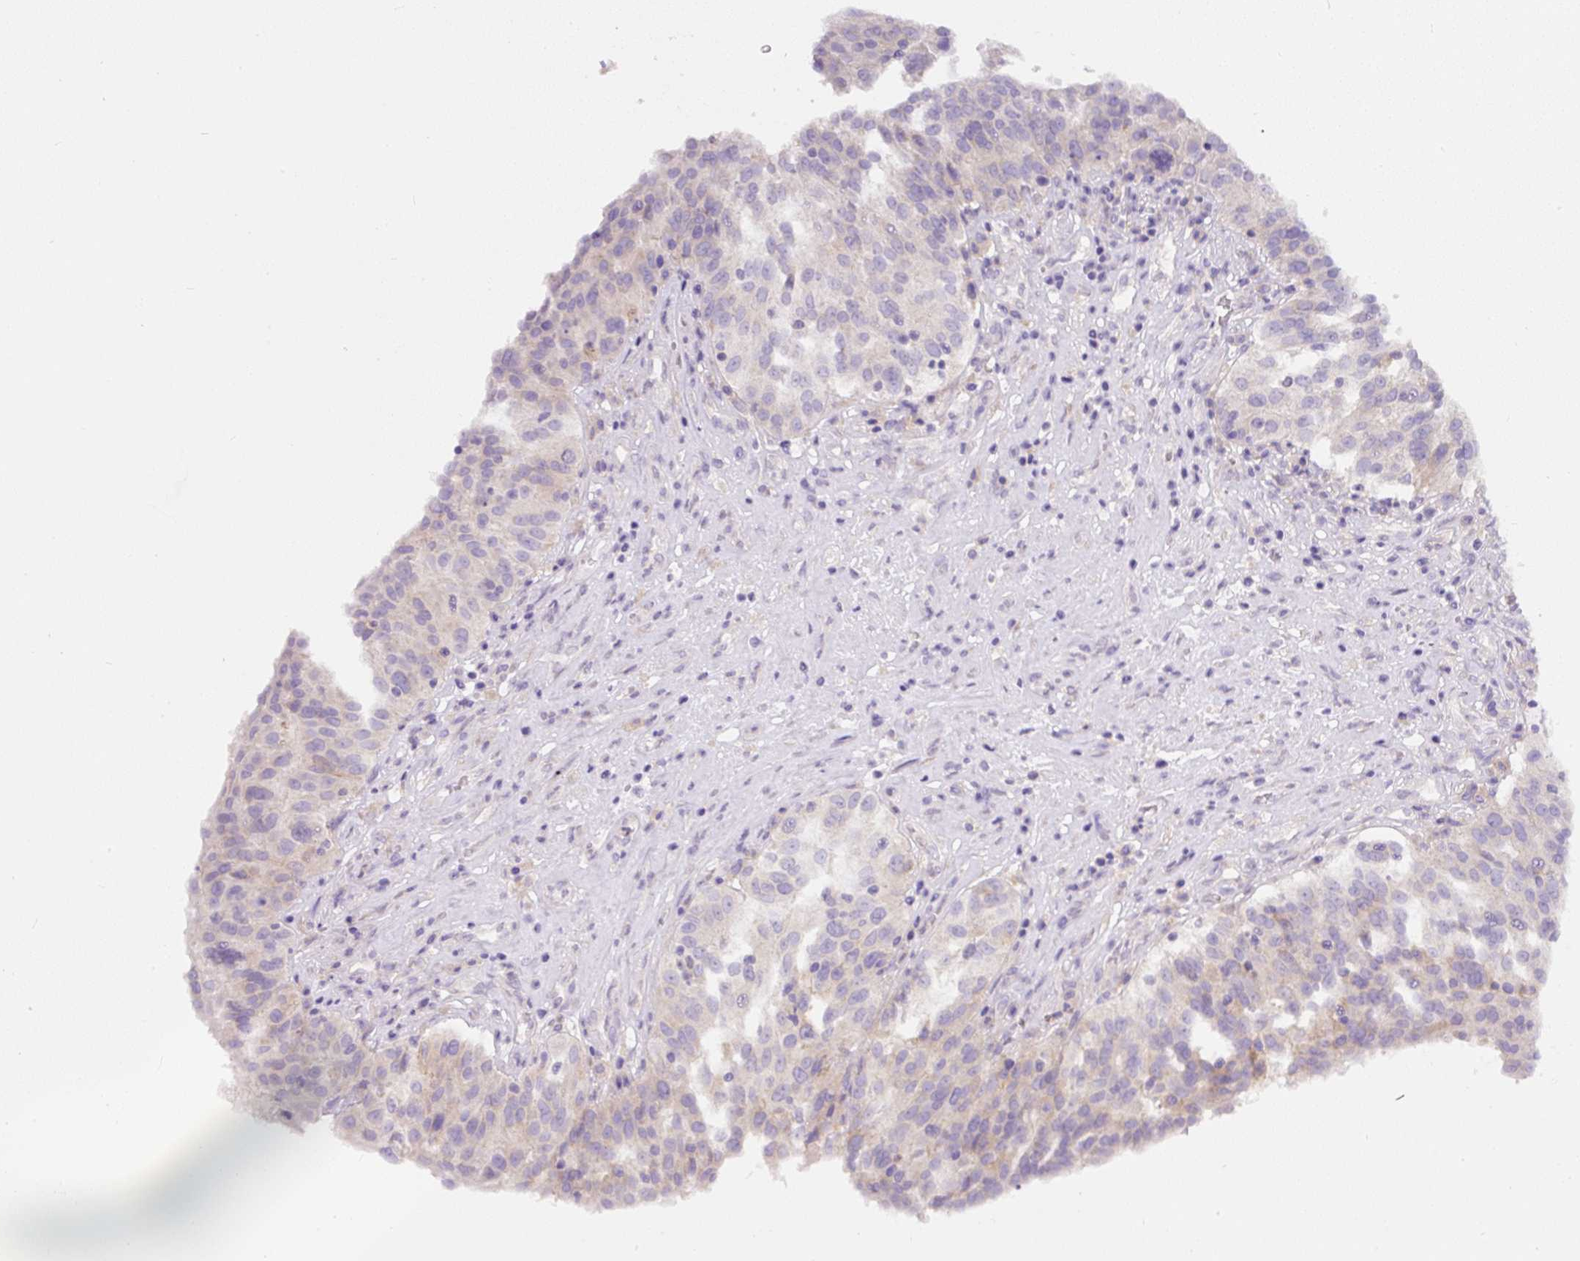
{"staining": {"intensity": "negative", "quantity": "none", "location": "none"}, "tissue": "ovarian cancer", "cell_type": "Tumor cells", "image_type": "cancer", "snomed": [{"axis": "morphology", "description": "Cystadenocarcinoma, serous, NOS"}, {"axis": "topography", "description": "Ovary"}], "caption": "Immunohistochemistry of ovarian serous cystadenocarcinoma demonstrates no expression in tumor cells.", "gene": "DAPK1", "patient": {"sex": "female", "age": 59}}